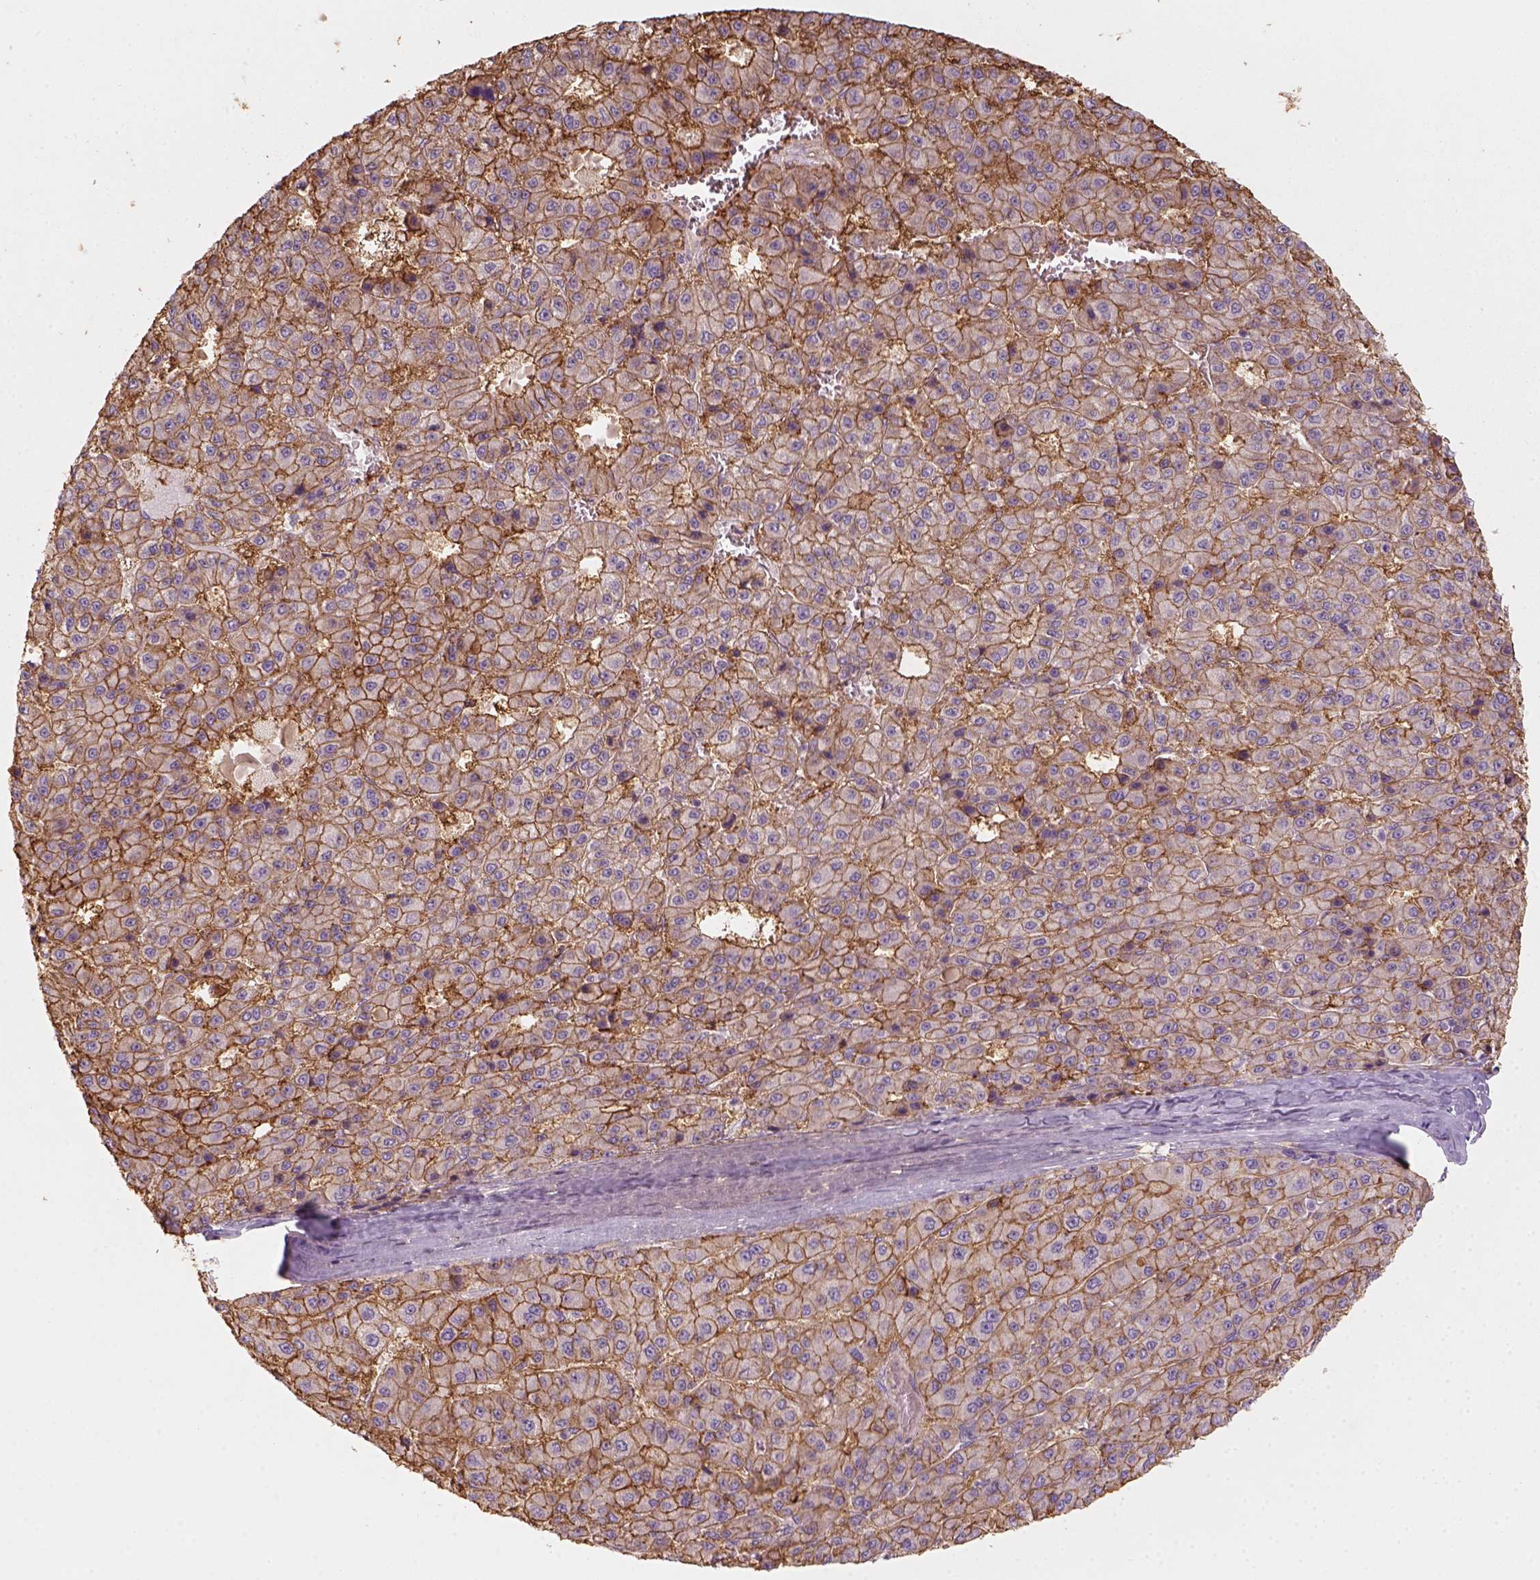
{"staining": {"intensity": "strong", "quantity": "25%-75%", "location": "cytoplasmic/membranous"}, "tissue": "liver cancer", "cell_type": "Tumor cells", "image_type": "cancer", "snomed": [{"axis": "morphology", "description": "Carcinoma, Hepatocellular, NOS"}, {"axis": "topography", "description": "Liver"}], "caption": "A brown stain labels strong cytoplasmic/membranous expression of a protein in human liver cancer tumor cells.", "gene": "AQP9", "patient": {"sex": "male", "age": 70}}